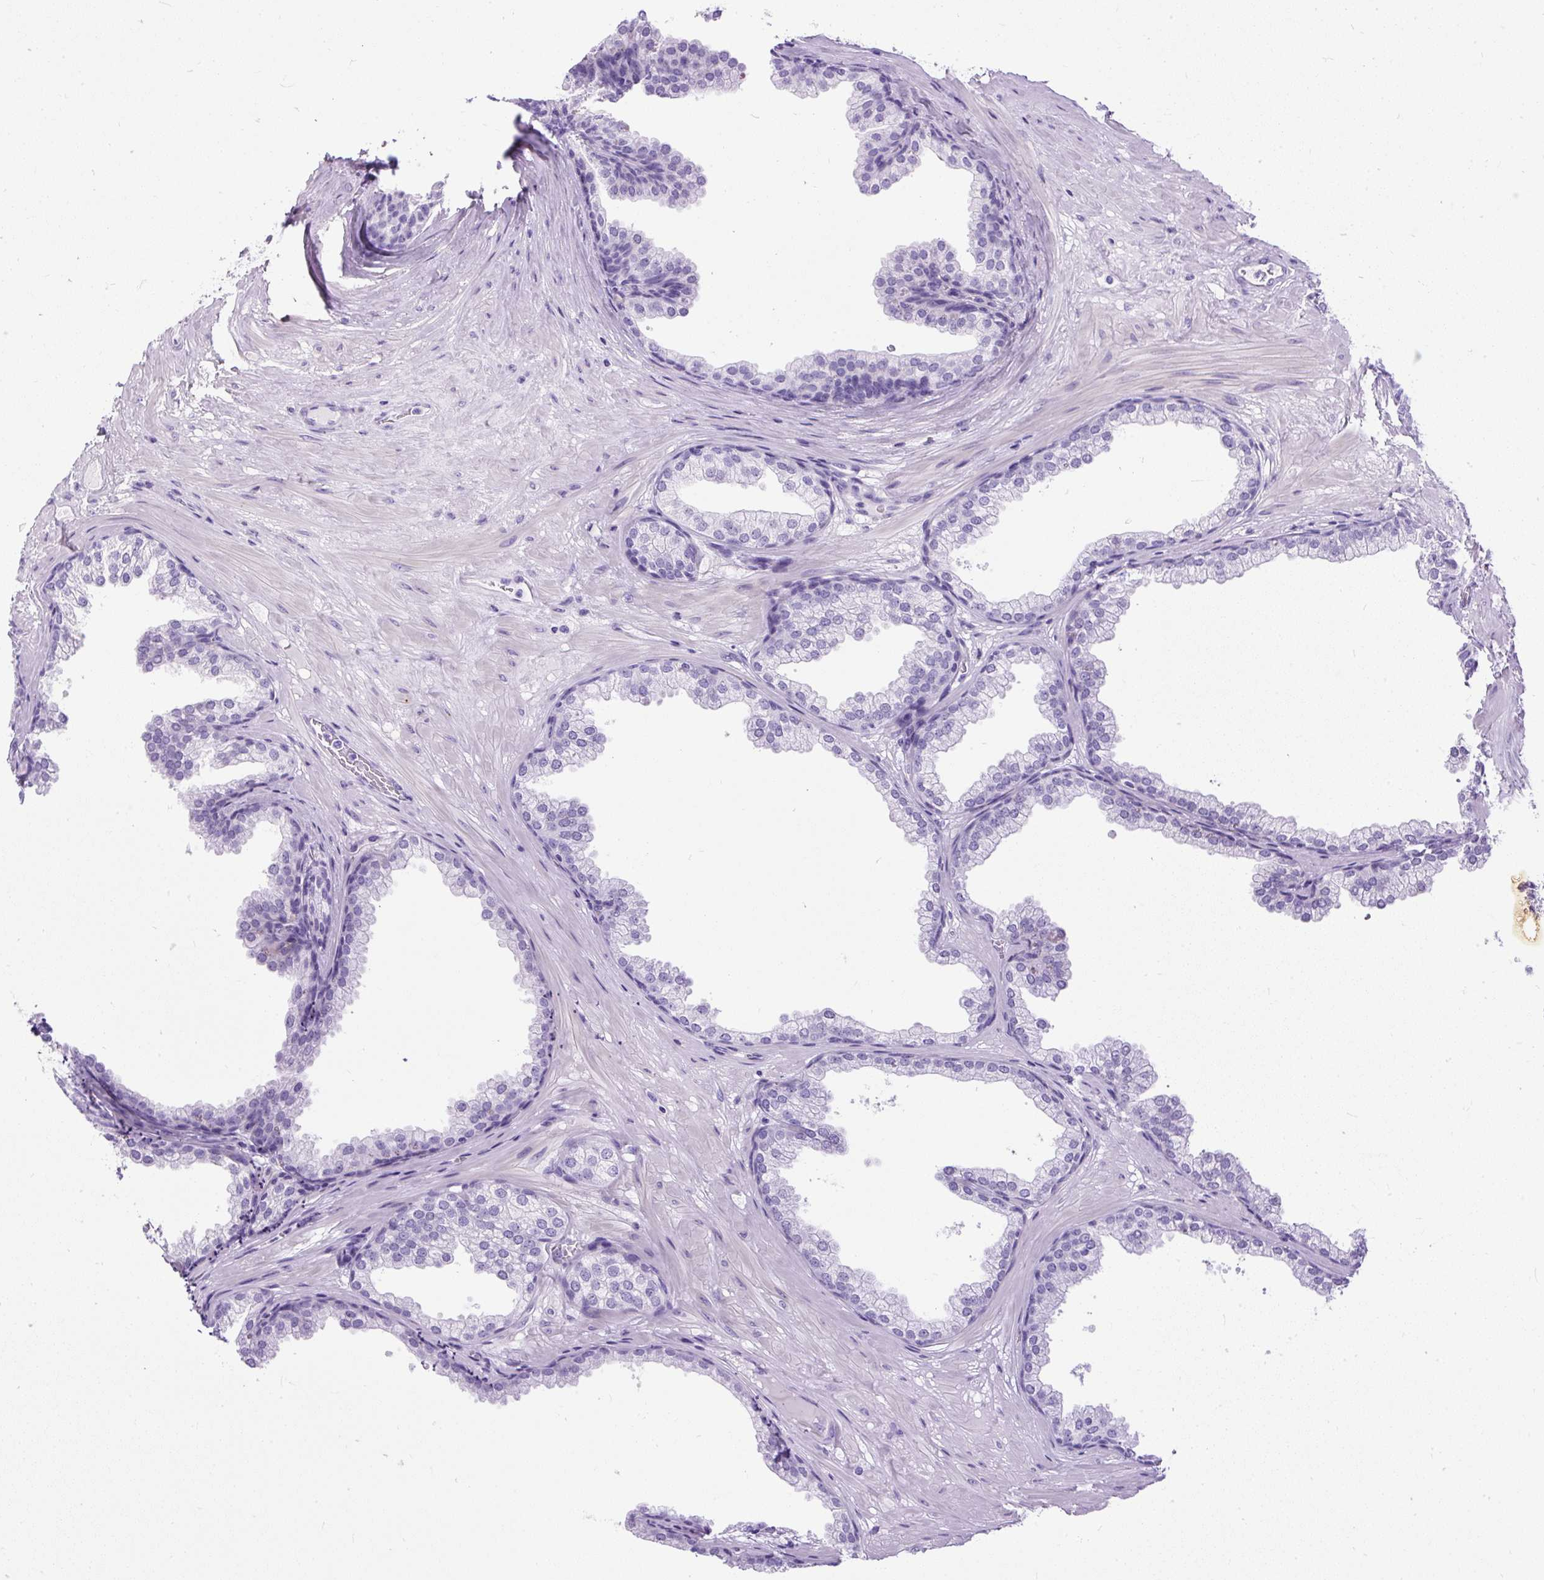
{"staining": {"intensity": "negative", "quantity": "none", "location": "none"}, "tissue": "prostate", "cell_type": "Glandular cells", "image_type": "normal", "snomed": [{"axis": "morphology", "description": "Normal tissue, NOS"}, {"axis": "topography", "description": "Prostate"}], "caption": "DAB immunohistochemical staining of normal prostate displays no significant staining in glandular cells.", "gene": "UPP1", "patient": {"sex": "male", "age": 37}}